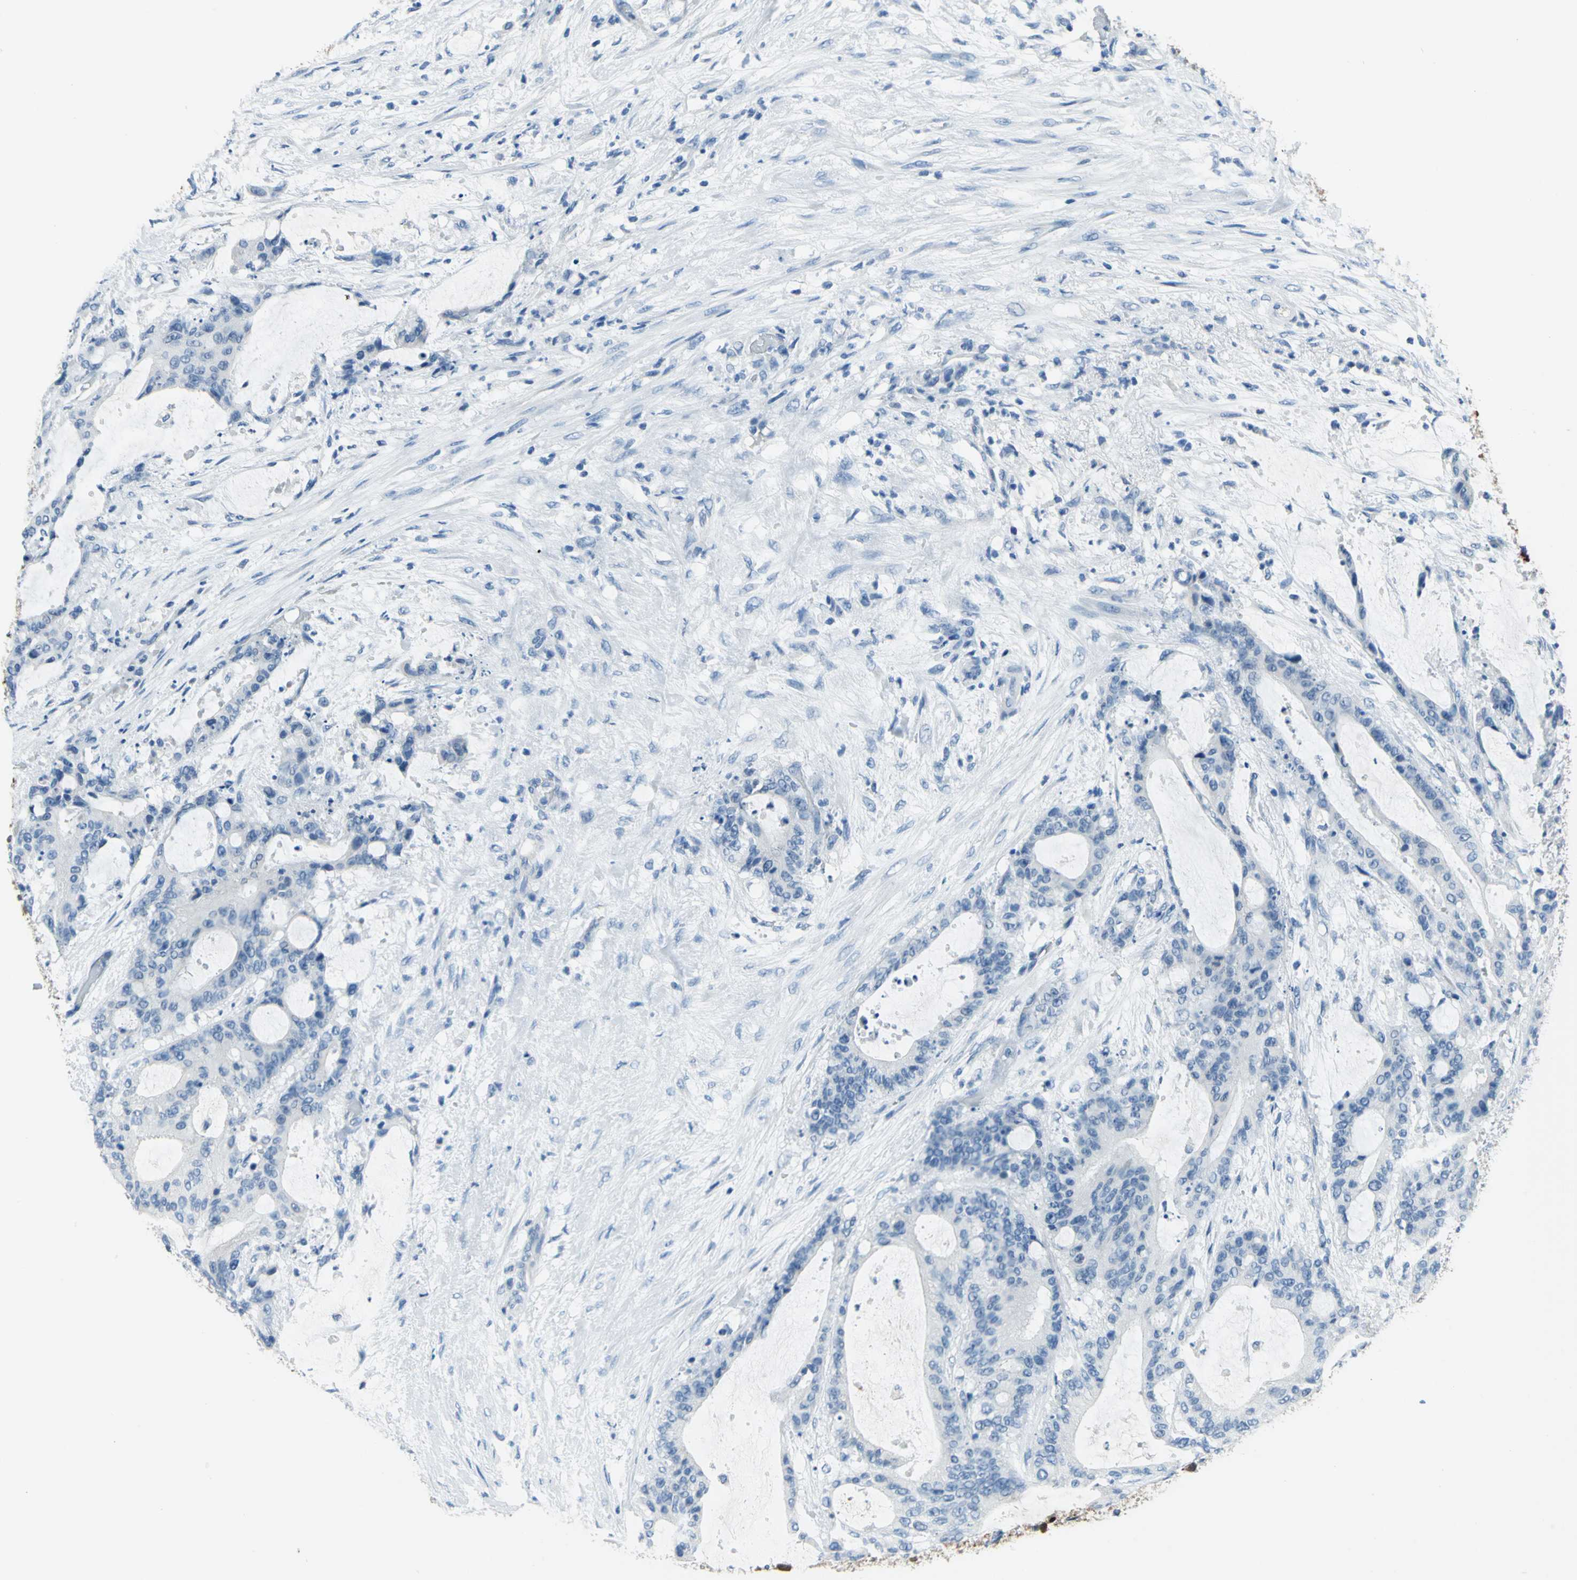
{"staining": {"intensity": "negative", "quantity": "none", "location": "none"}, "tissue": "liver cancer", "cell_type": "Tumor cells", "image_type": "cancer", "snomed": [{"axis": "morphology", "description": "Cholangiocarcinoma"}, {"axis": "topography", "description": "Liver"}], "caption": "An immunohistochemistry image of liver cholangiocarcinoma is shown. There is no staining in tumor cells of liver cholangiocarcinoma.", "gene": "PKLR", "patient": {"sex": "female", "age": 73}}